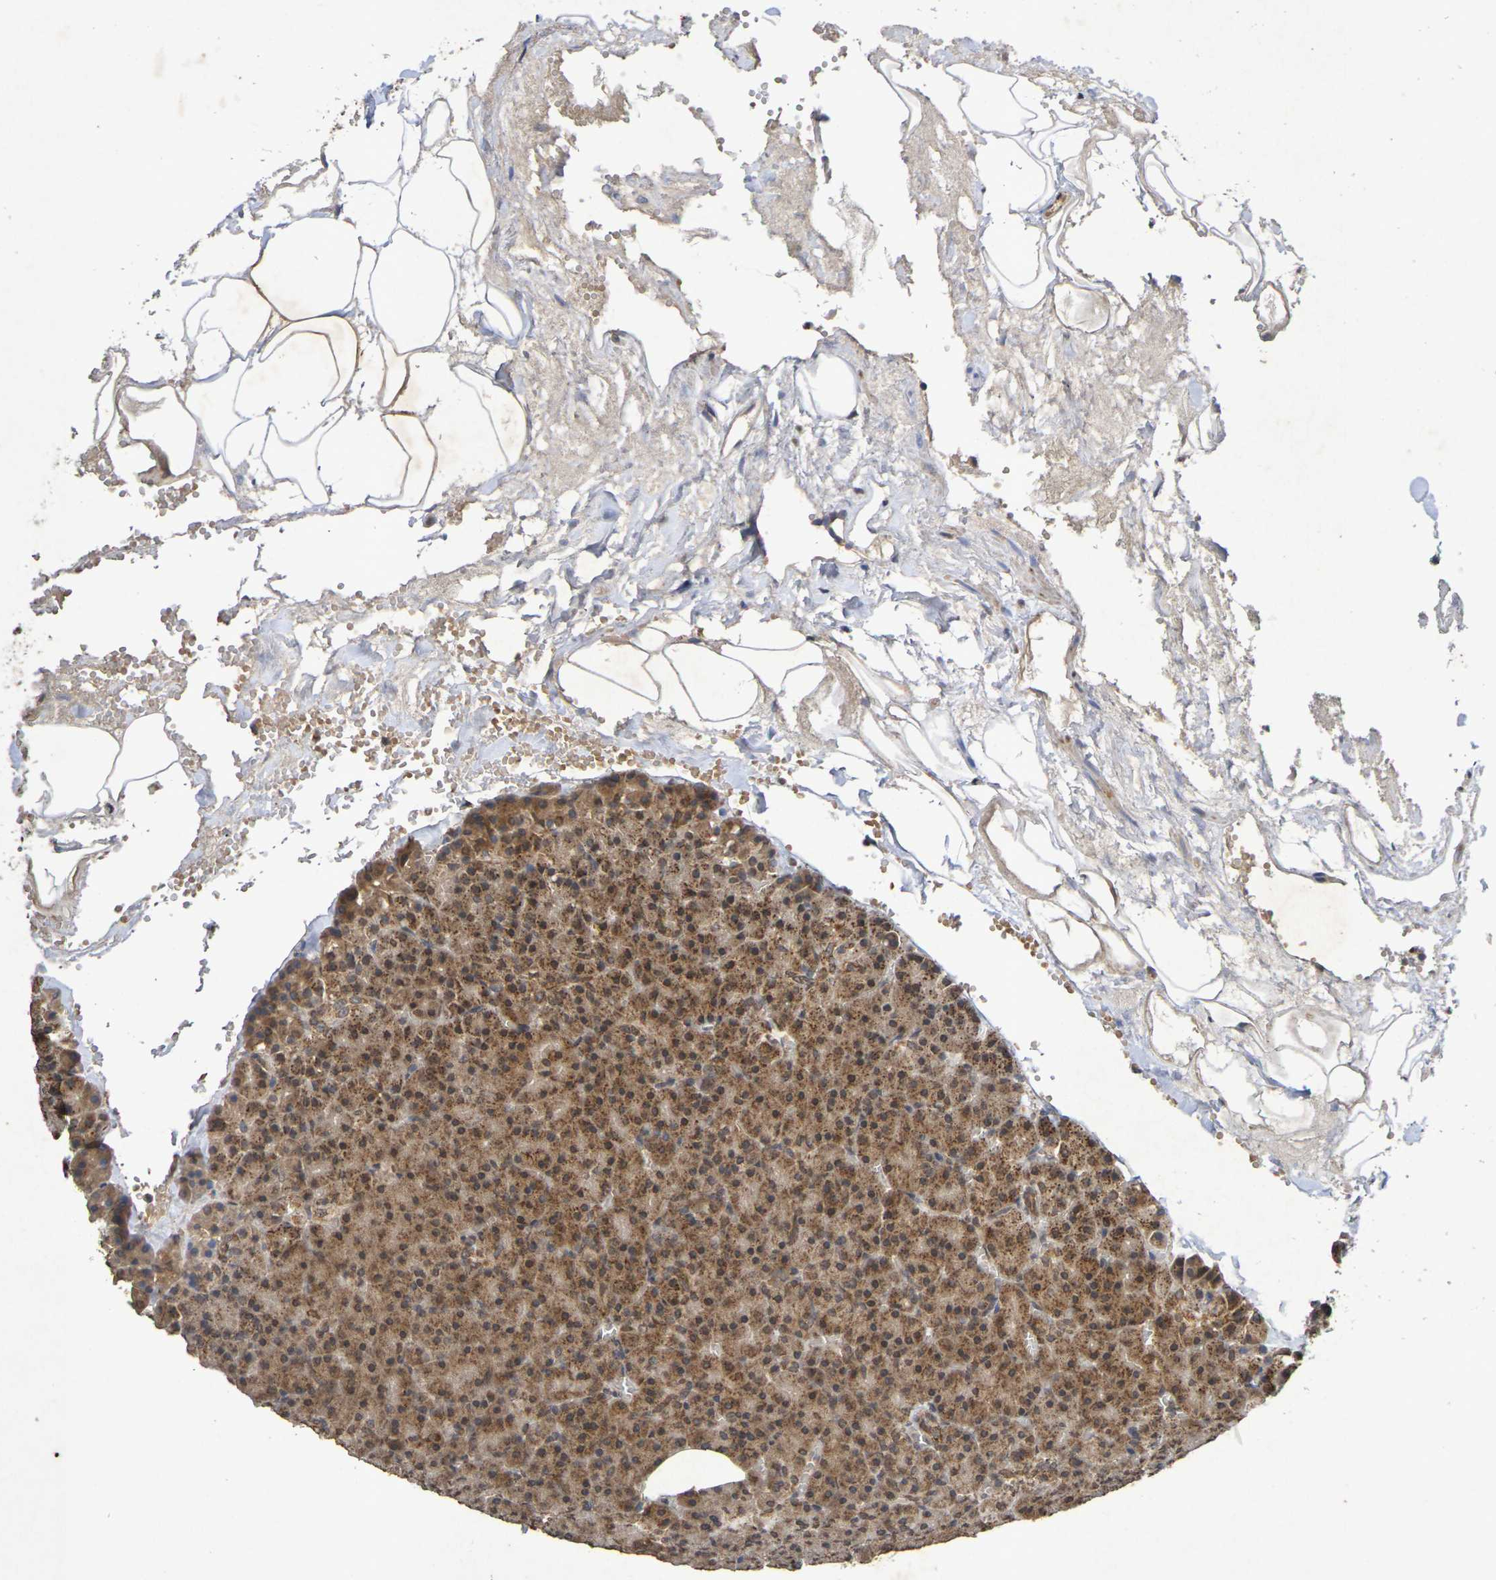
{"staining": {"intensity": "moderate", "quantity": ">75%", "location": "cytoplasmic/membranous,nuclear"}, "tissue": "pancreas", "cell_type": "Exocrine glandular cells", "image_type": "normal", "snomed": [{"axis": "morphology", "description": "Normal tissue, NOS"}, {"axis": "topography", "description": "Pancreas"}], "caption": "Protein staining of normal pancreas demonstrates moderate cytoplasmic/membranous,nuclear positivity in about >75% of exocrine glandular cells. (DAB IHC with brightfield microscopy, high magnification).", "gene": "GUCY1A2", "patient": {"sex": "female", "age": 35}}